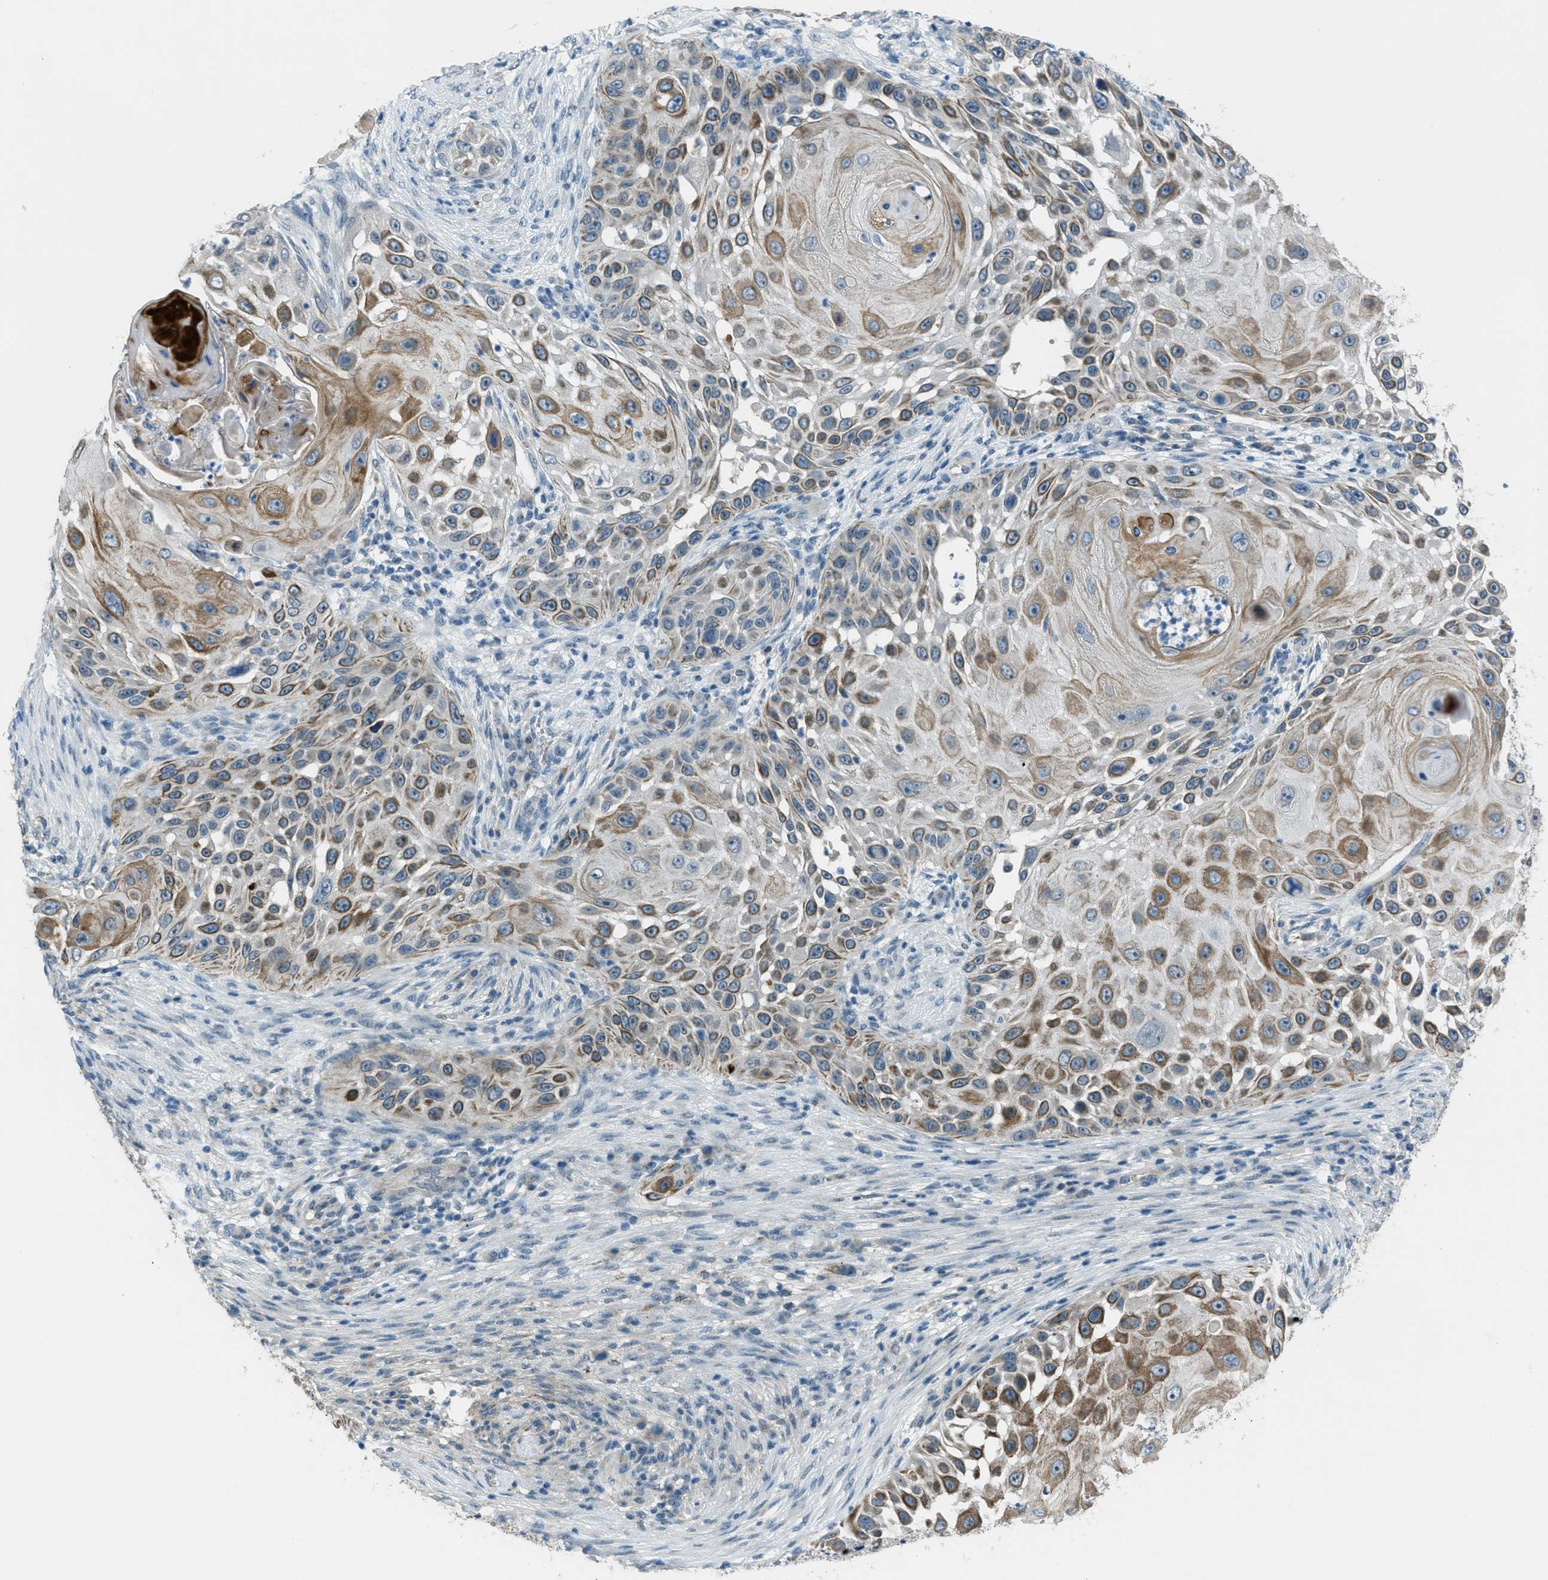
{"staining": {"intensity": "moderate", "quantity": ">75%", "location": "cytoplasmic/membranous"}, "tissue": "skin cancer", "cell_type": "Tumor cells", "image_type": "cancer", "snomed": [{"axis": "morphology", "description": "Squamous cell carcinoma, NOS"}, {"axis": "topography", "description": "Skin"}], "caption": "Moderate cytoplasmic/membranous protein expression is present in approximately >75% of tumor cells in skin squamous cell carcinoma.", "gene": "CDON", "patient": {"sex": "female", "age": 44}}